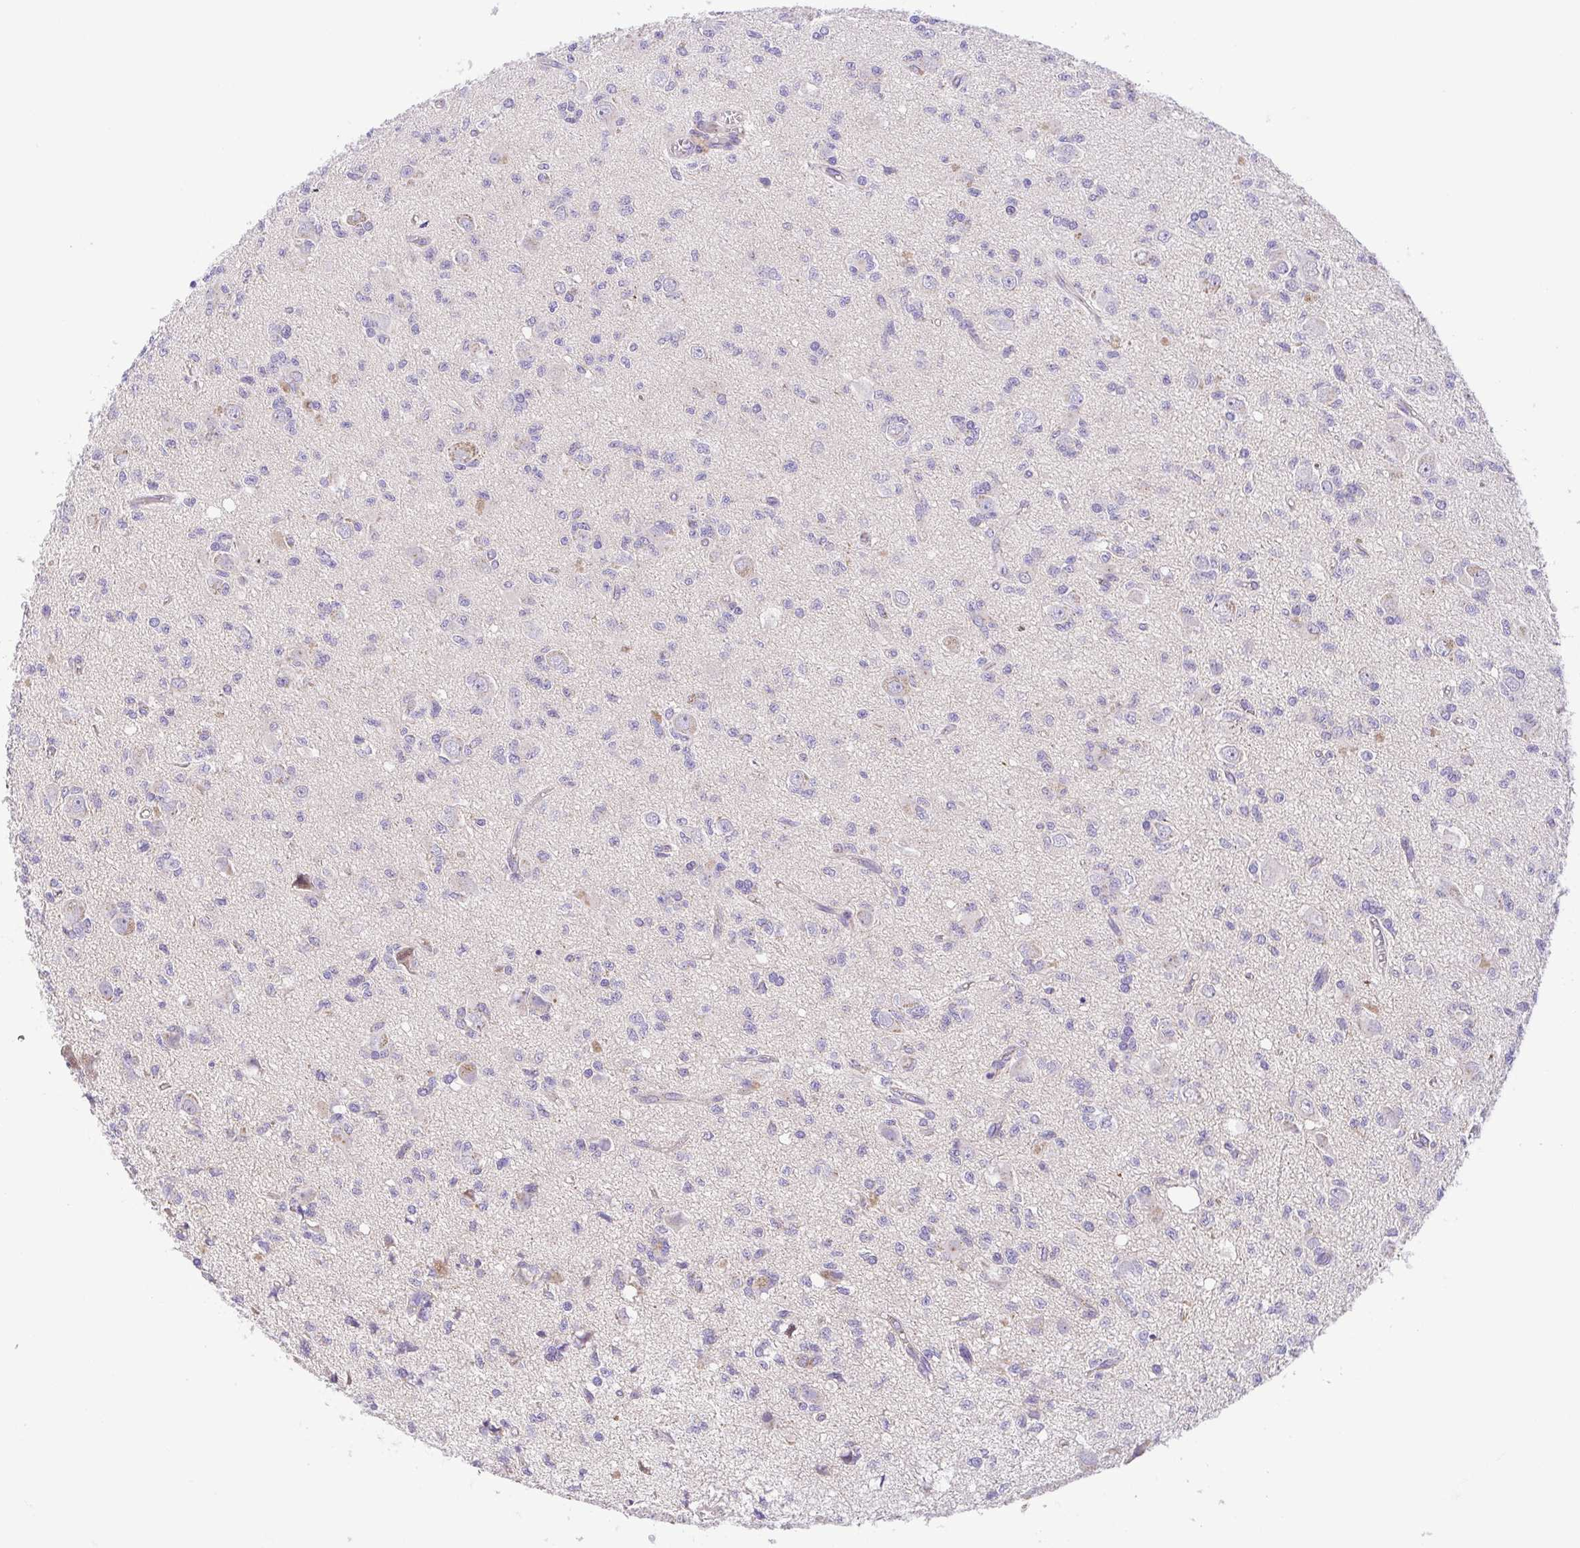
{"staining": {"intensity": "negative", "quantity": "none", "location": "none"}, "tissue": "glioma", "cell_type": "Tumor cells", "image_type": "cancer", "snomed": [{"axis": "morphology", "description": "Glioma, malignant, Low grade"}, {"axis": "topography", "description": "Brain"}], "caption": "This is a micrograph of immunohistochemistry staining of malignant low-grade glioma, which shows no expression in tumor cells.", "gene": "SLC13A1", "patient": {"sex": "male", "age": 64}}